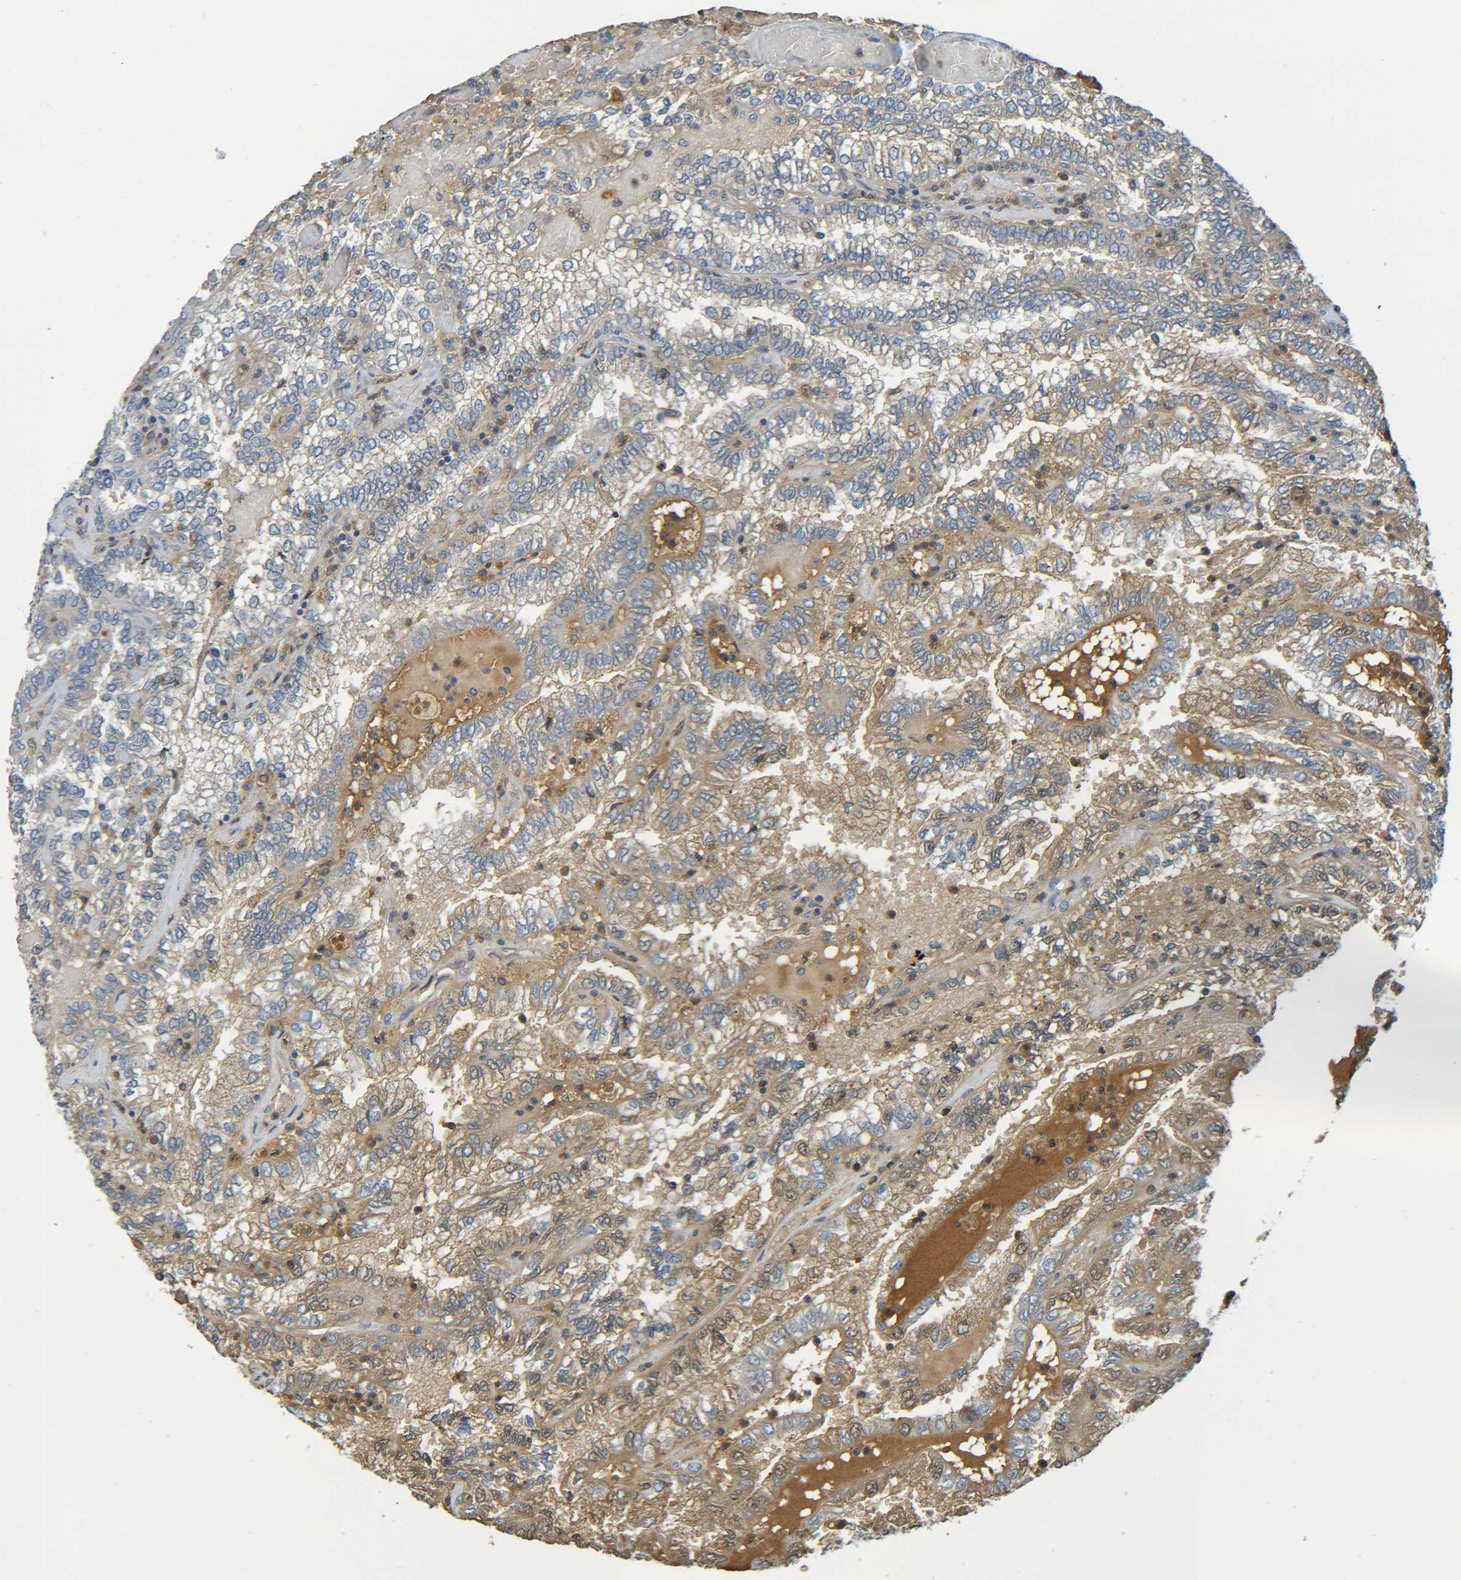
{"staining": {"intensity": "moderate", "quantity": ">75%", "location": "cytoplasmic/membranous"}, "tissue": "renal cancer", "cell_type": "Tumor cells", "image_type": "cancer", "snomed": [{"axis": "morphology", "description": "Inflammation, NOS"}, {"axis": "morphology", "description": "Adenocarcinoma, NOS"}, {"axis": "topography", "description": "Kidney"}], "caption": "Human adenocarcinoma (renal) stained with a brown dye demonstrates moderate cytoplasmic/membranous positive positivity in about >75% of tumor cells.", "gene": "C1QA", "patient": {"sex": "male", "age": 68}}